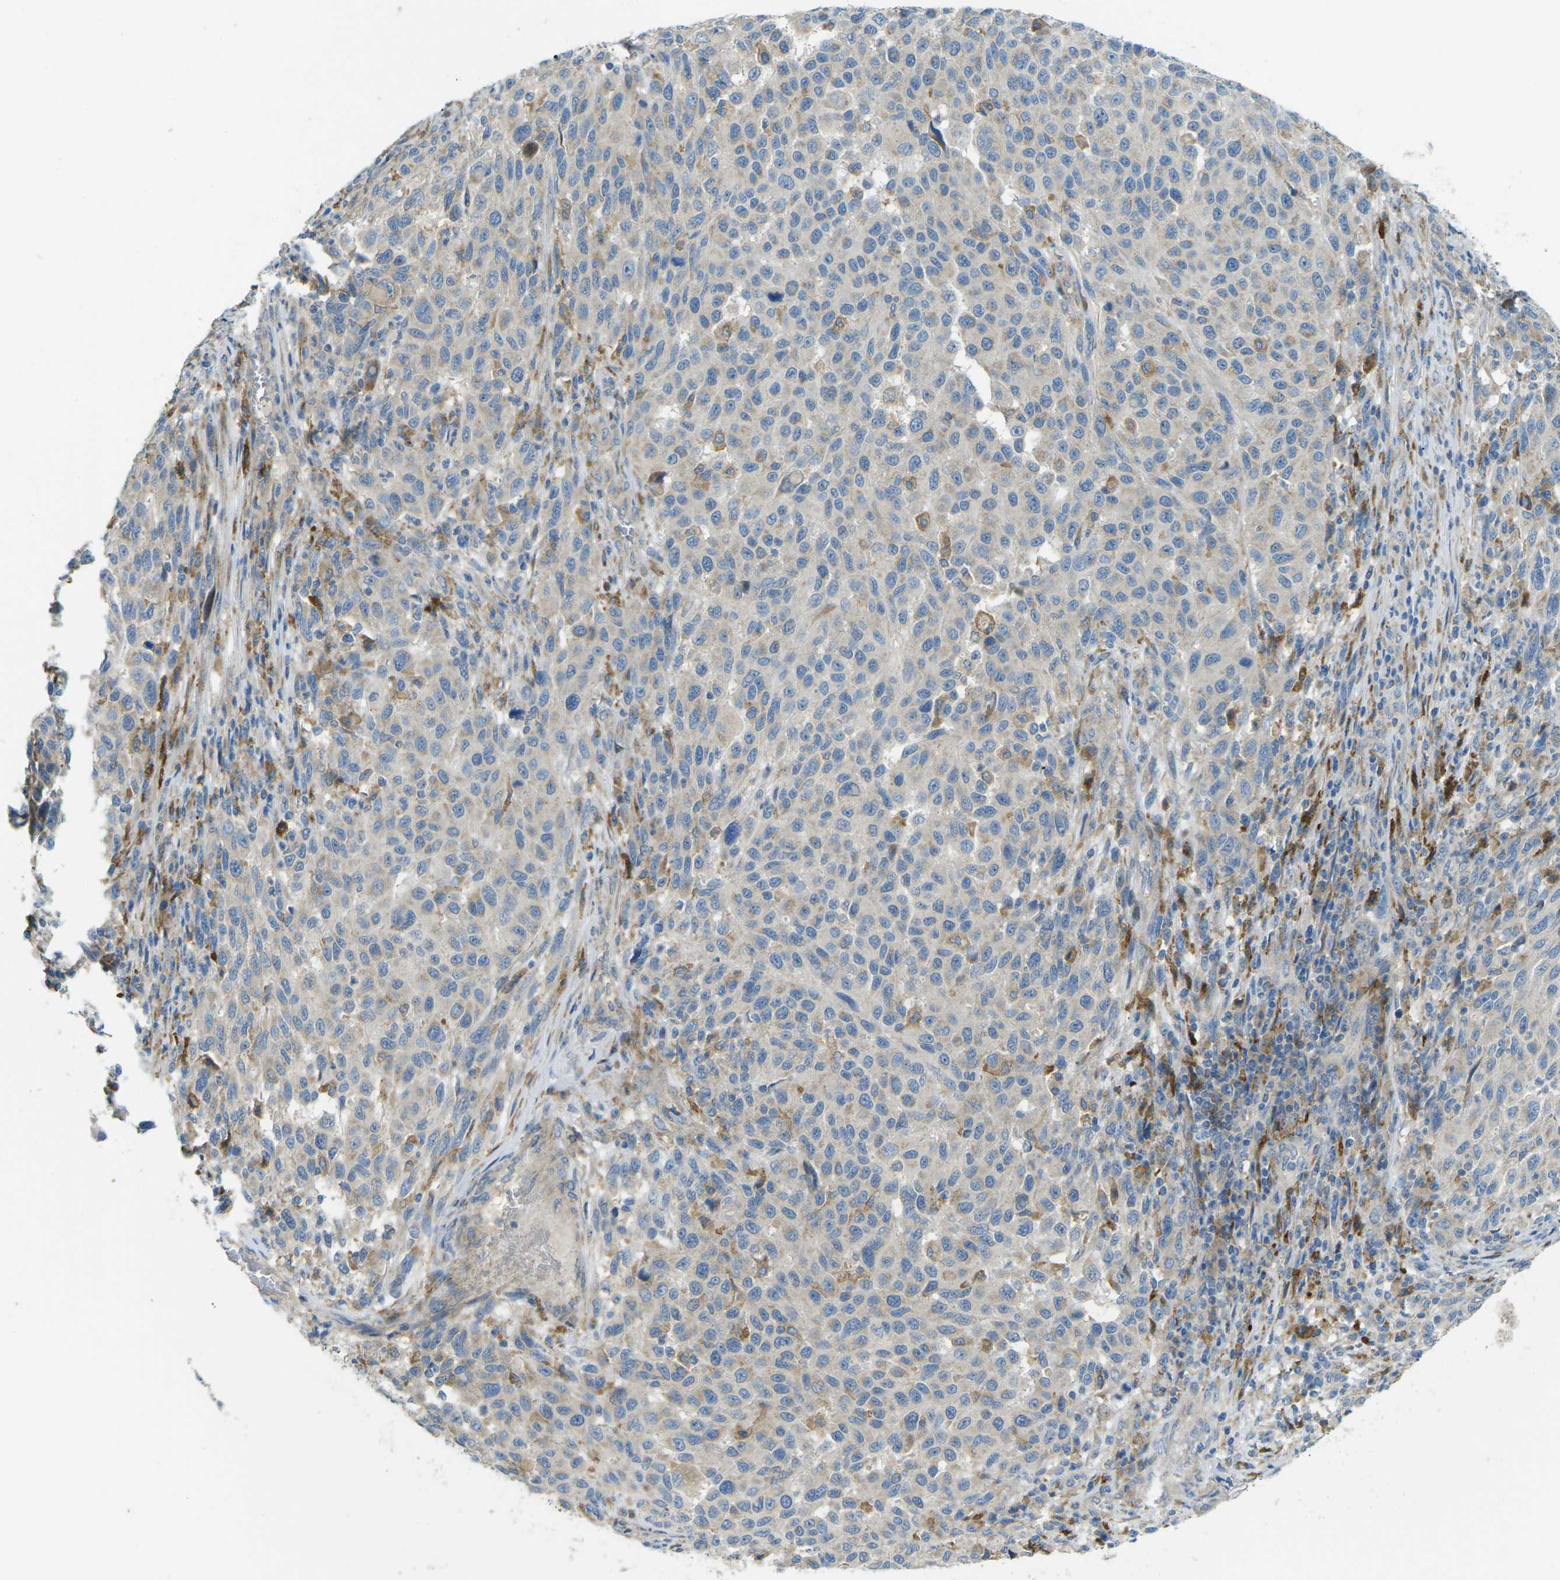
{"staining": {"intensity": "negative", "quantity": "none", "location": "none"}, "tissue": "melanoma", "cell_type": "Tumor cells", "image_type": "cancer", "snomed": [{"axis": "morphology", "description": "Malignant melanoma, Metastatic site"}, {"axis": "topography", "description": "Lymph node"}], "caption": "Tumor cells show no significant protein positivity in melanoma. (DAB immunohistochemistry, high magnification).", "gene": "MYLK4", "patient": {"sex": "male", "age": 61}}